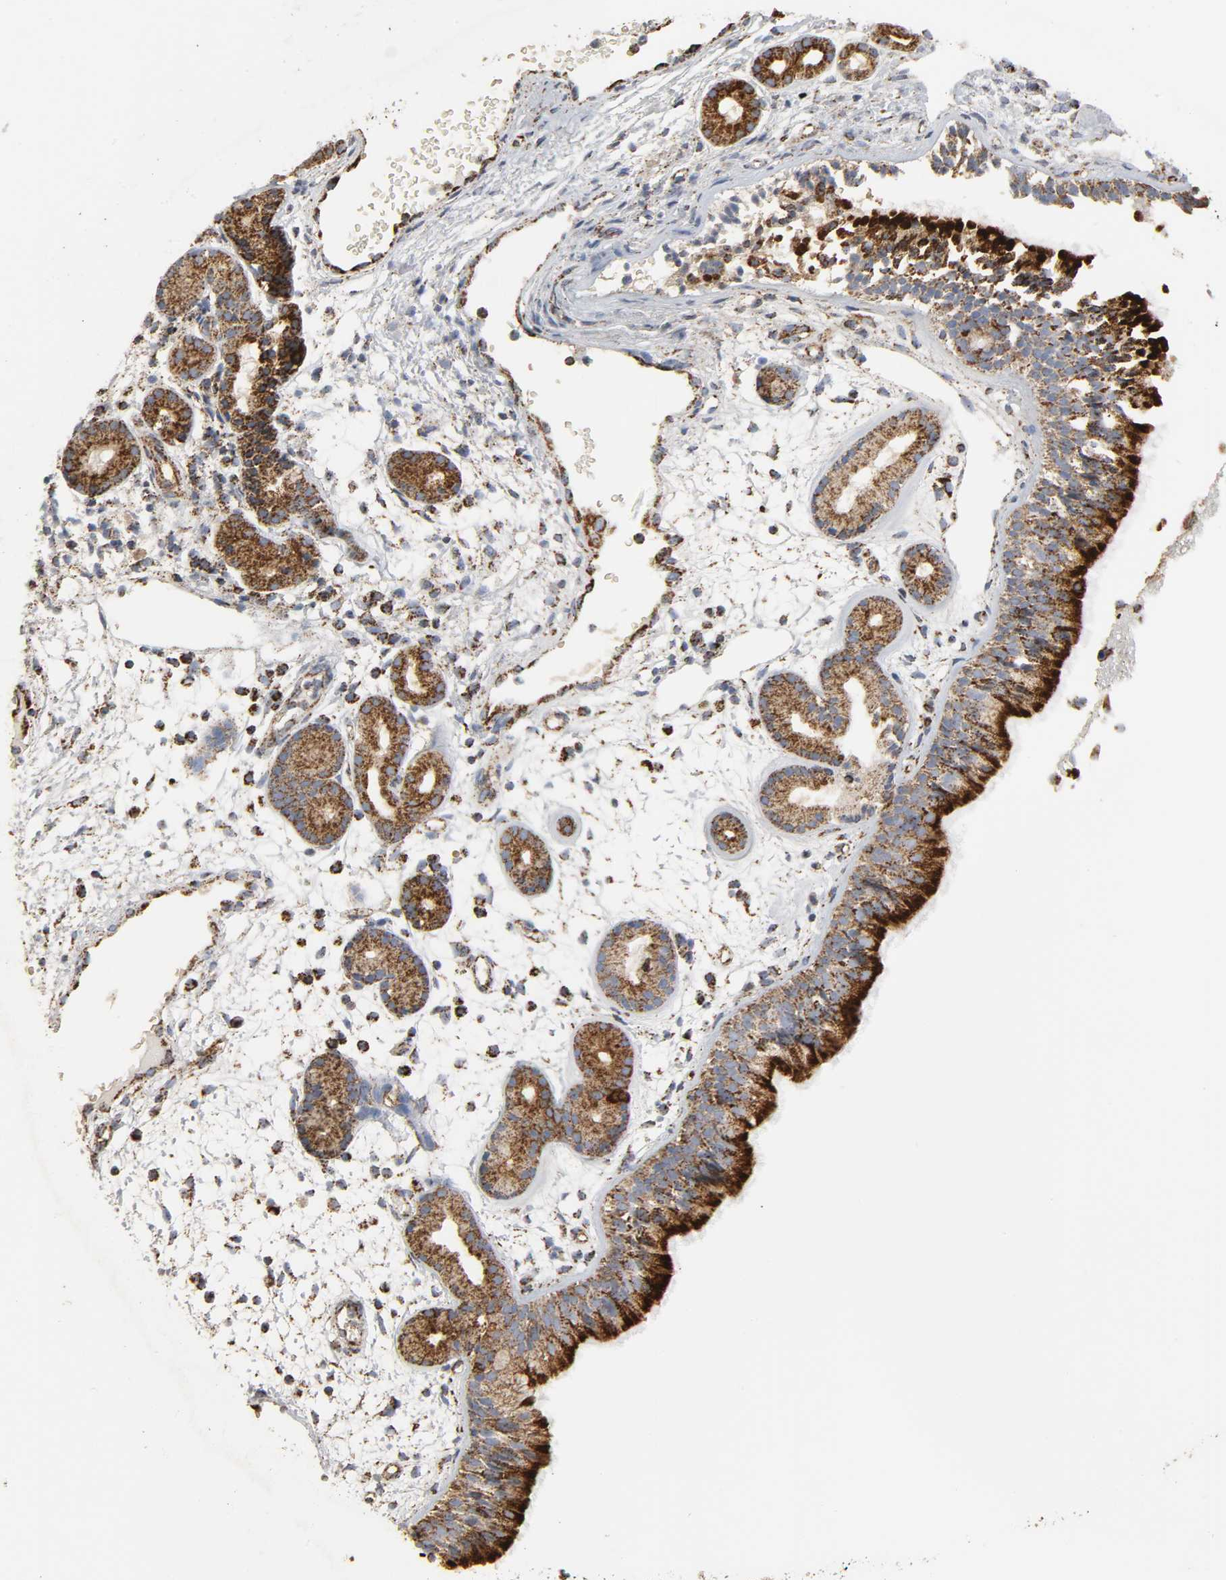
{"staining": {"intensity": "strong", "quantity": ">75%", "location": "cytoplasmic/membranous"}, "tissue": "nasopharynx", "cell_type": "Respiratory epithelial cells", "image_type": "normal", "snomed": [{"axis": "morphology", "description": "Normal tissue, NOS"}, {"axis": "morphology", "description": "Inflammation, NOS"}, {"axis": "topography", "description": "Nasopharynx"}], "caption": "Immunohistochemistry of normal nasopharynx displays high levels of strong cytoplasmic/membranous expression in about >75% of respiratory epithelial cells. The staining was performed using DAB, with brown indicating positive protein expression. Nuclei are stained blue with hematoxylin.", "gene": "ACAT1", "patient": {"sex": "female", "age": 55}}